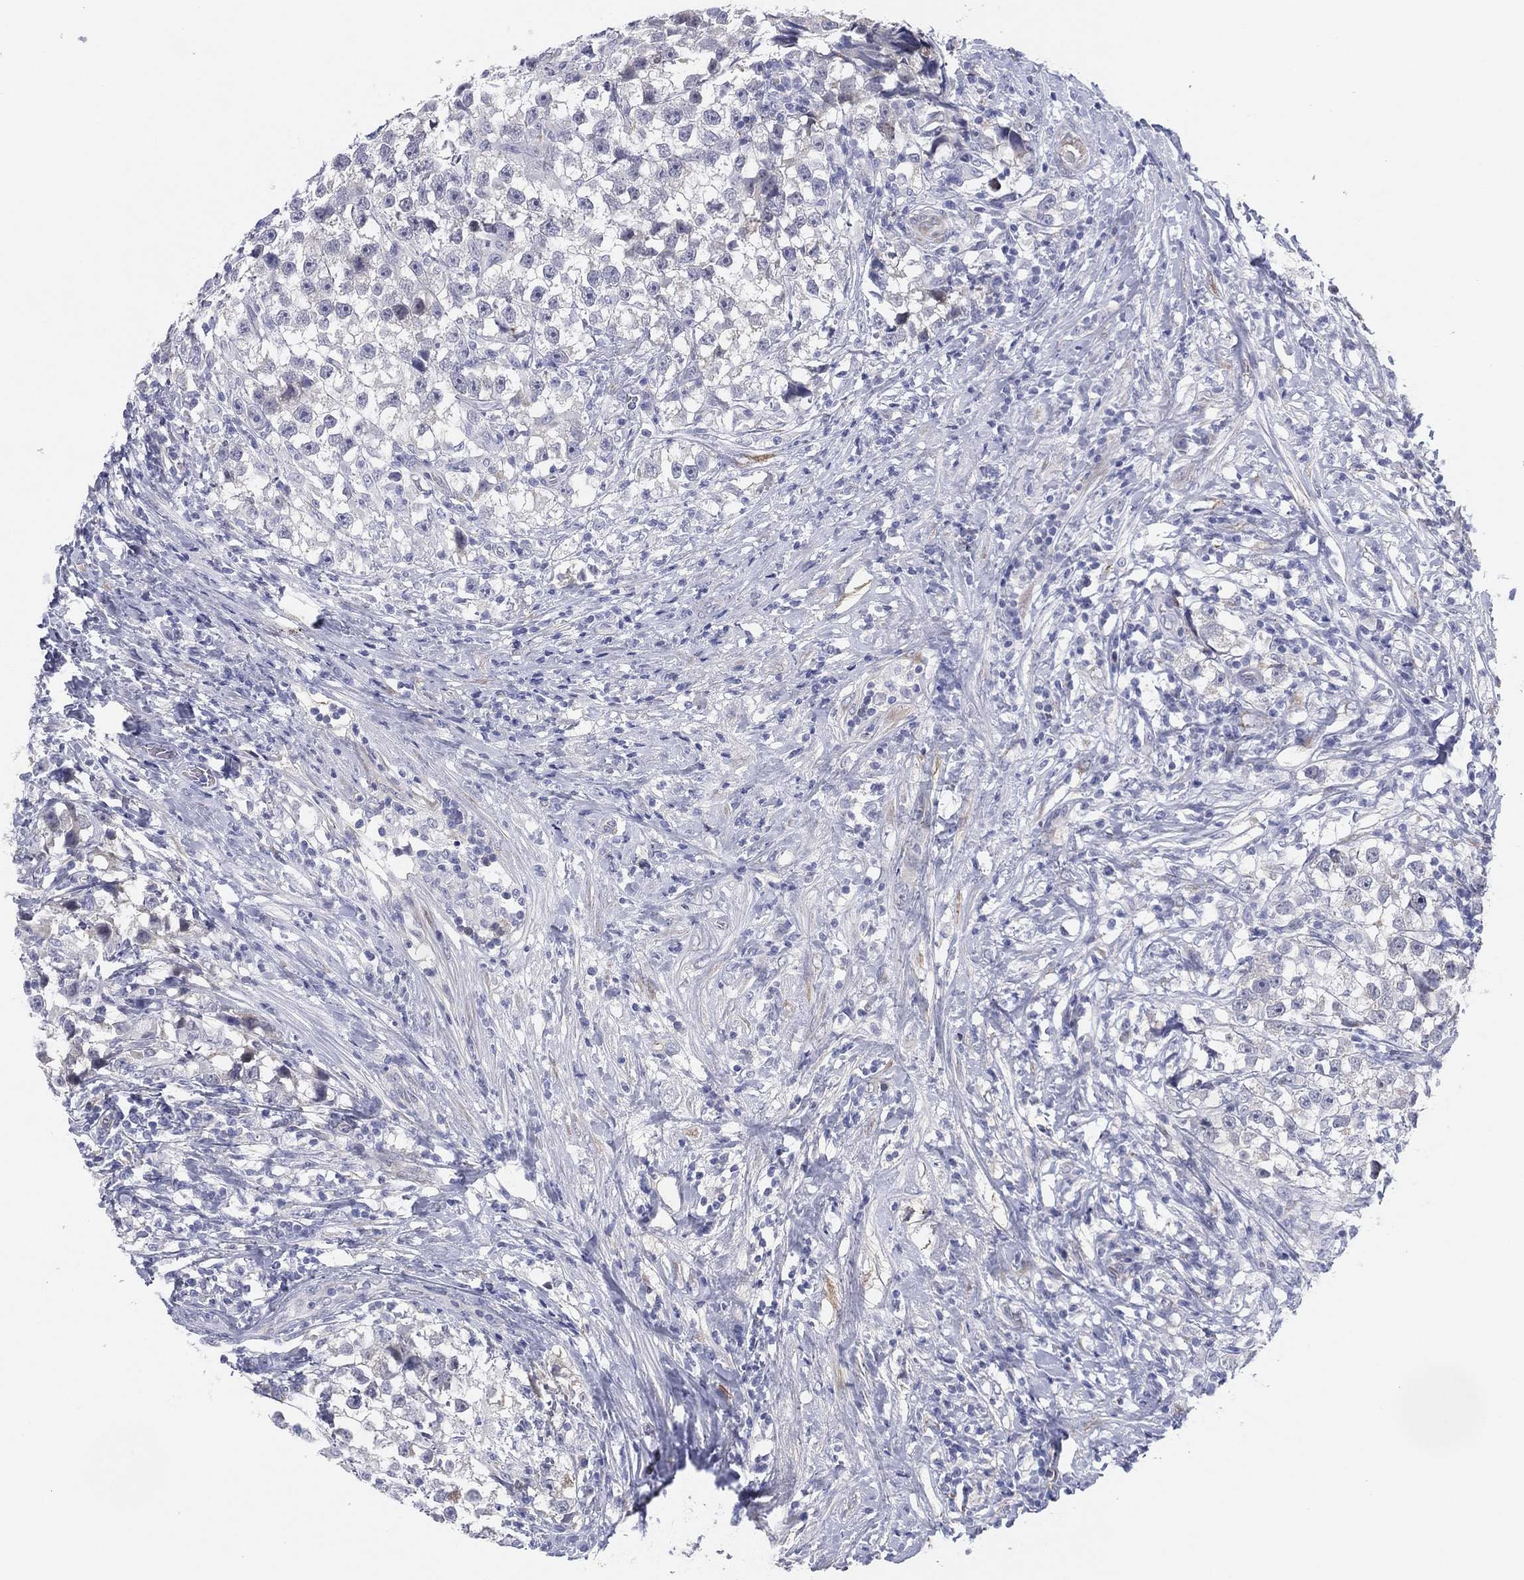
{"staining": {"intensity": "weak", "quantity": "<25%", "location": "cytoplasmic/membranous"}, "tissue": "testis cancer", "cell_type": "Tumor cells", "image_type": "cancer", "snomed": [{"axis": "morphology", "description": "Seminoma, NOS"}, {"axis": "topography", "description": "Testis"}], "caption": "This is a micrograph of IHC staining of testis cancer (seminoma), which shows no positivity in tumor cells. (DAB (3,3'-diaminobenzidine) immunohistochemistry (IHC) with hematoxylin counter stain).", "gene": "MLF1", "patient": {"sex": "male", "age": 46}}